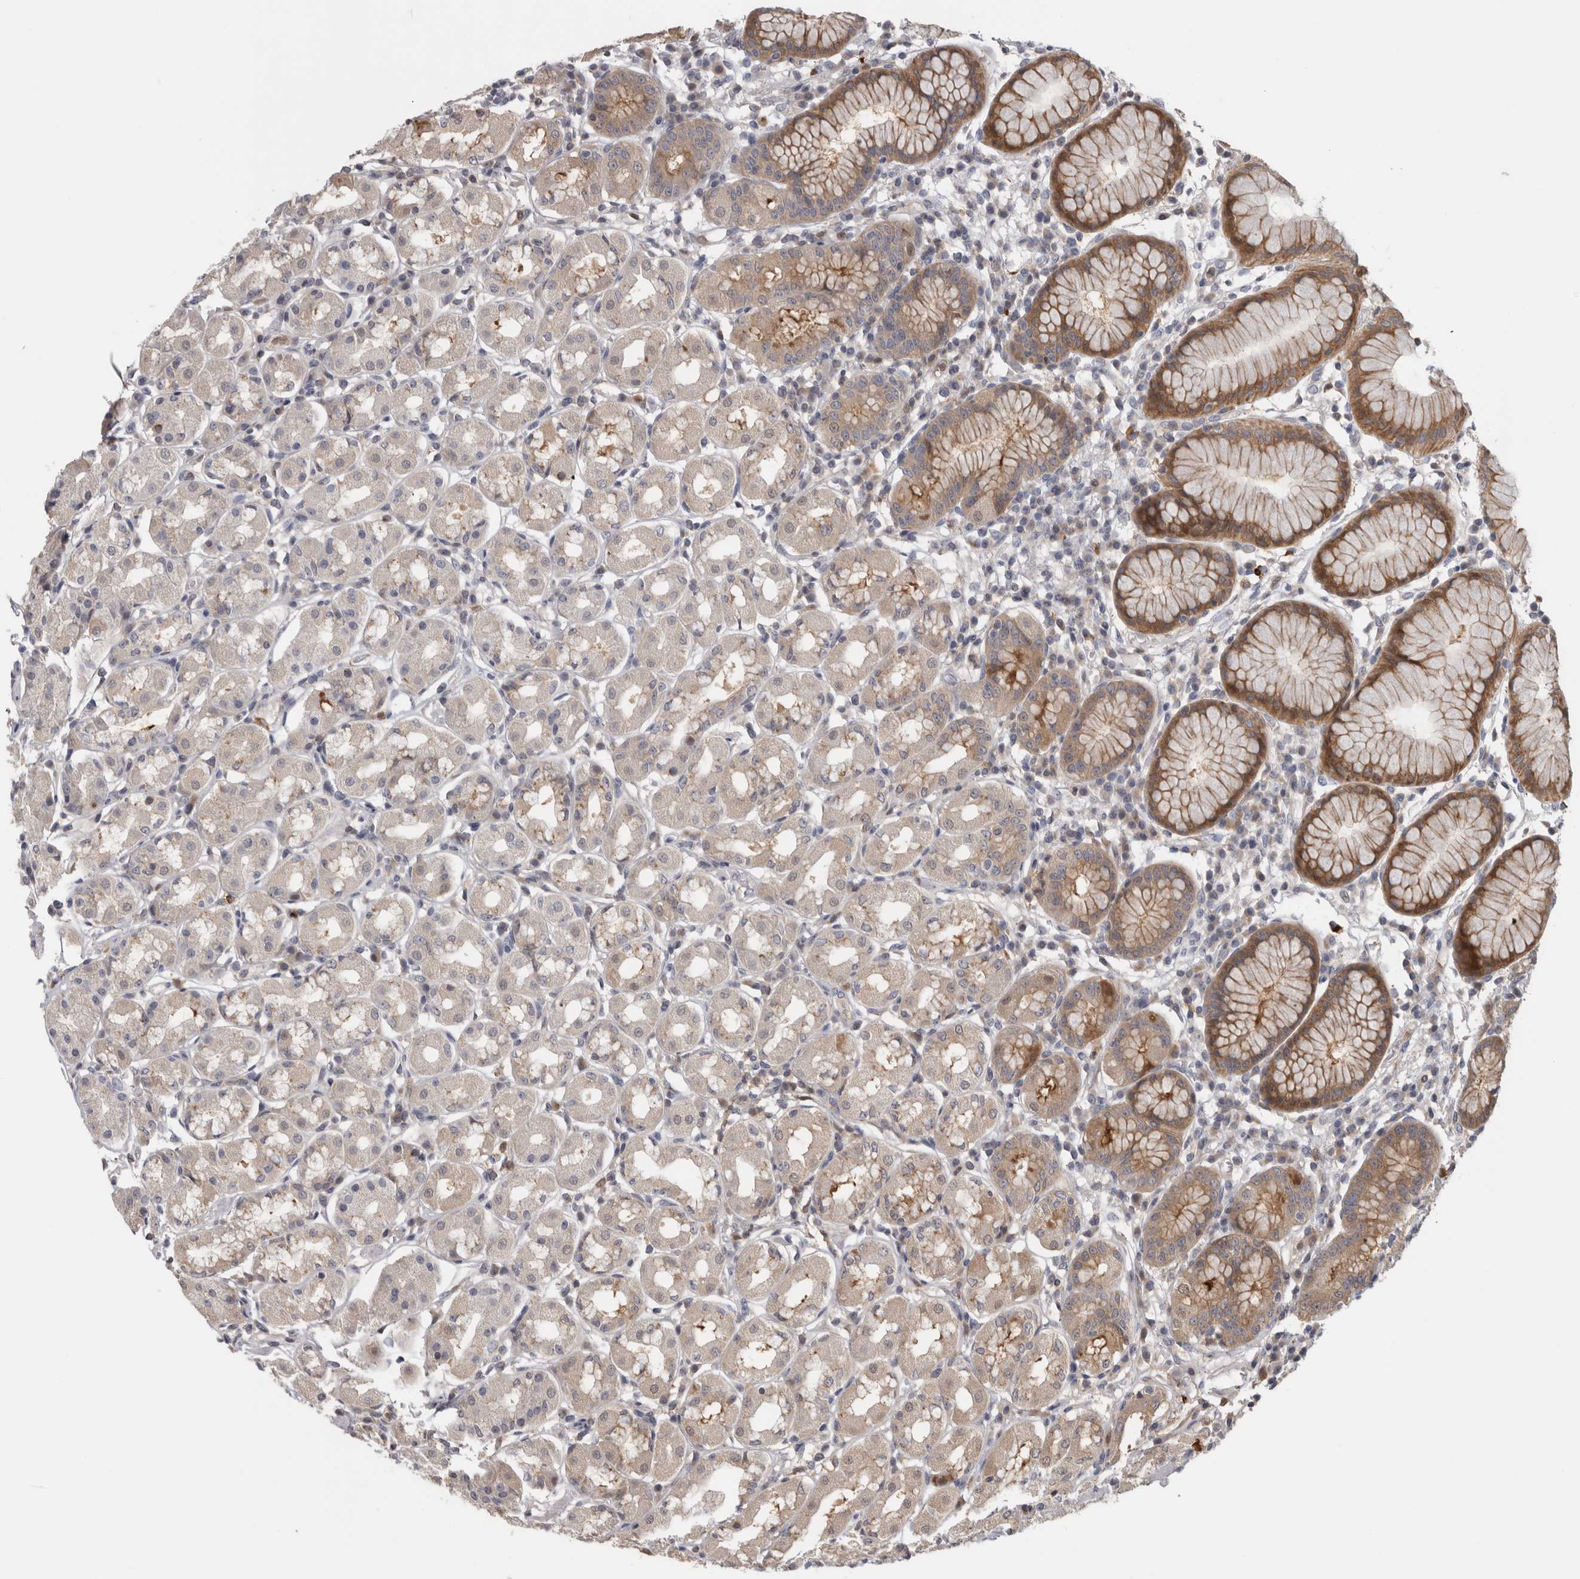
{"staining": {"intensity": "moderate", "quantity": "25%-75%", "location": "cytoplasmic/membranous"}, "tissue": "stomach", "cell_type": "Glandular cells", "image_type": "normal", "snomed": [{"axis": "morphology", "description": "Normal tissue, NOS"}, {"axis": "topography", "description": "Stomach"}, {"axis": "topography", "description": "Stomach, lower"}], "caption": "The image reveals a brown stain indicating the presence of a protein in the cytoplasmic/membranous of glandular cells in stomach. (DAB (3,3'-diaminobenzidine) IHC, brown staining for protein, blue staining for nuclei).", "gene": "USH1G", "patient": {"sex": "female", "age": 56}}